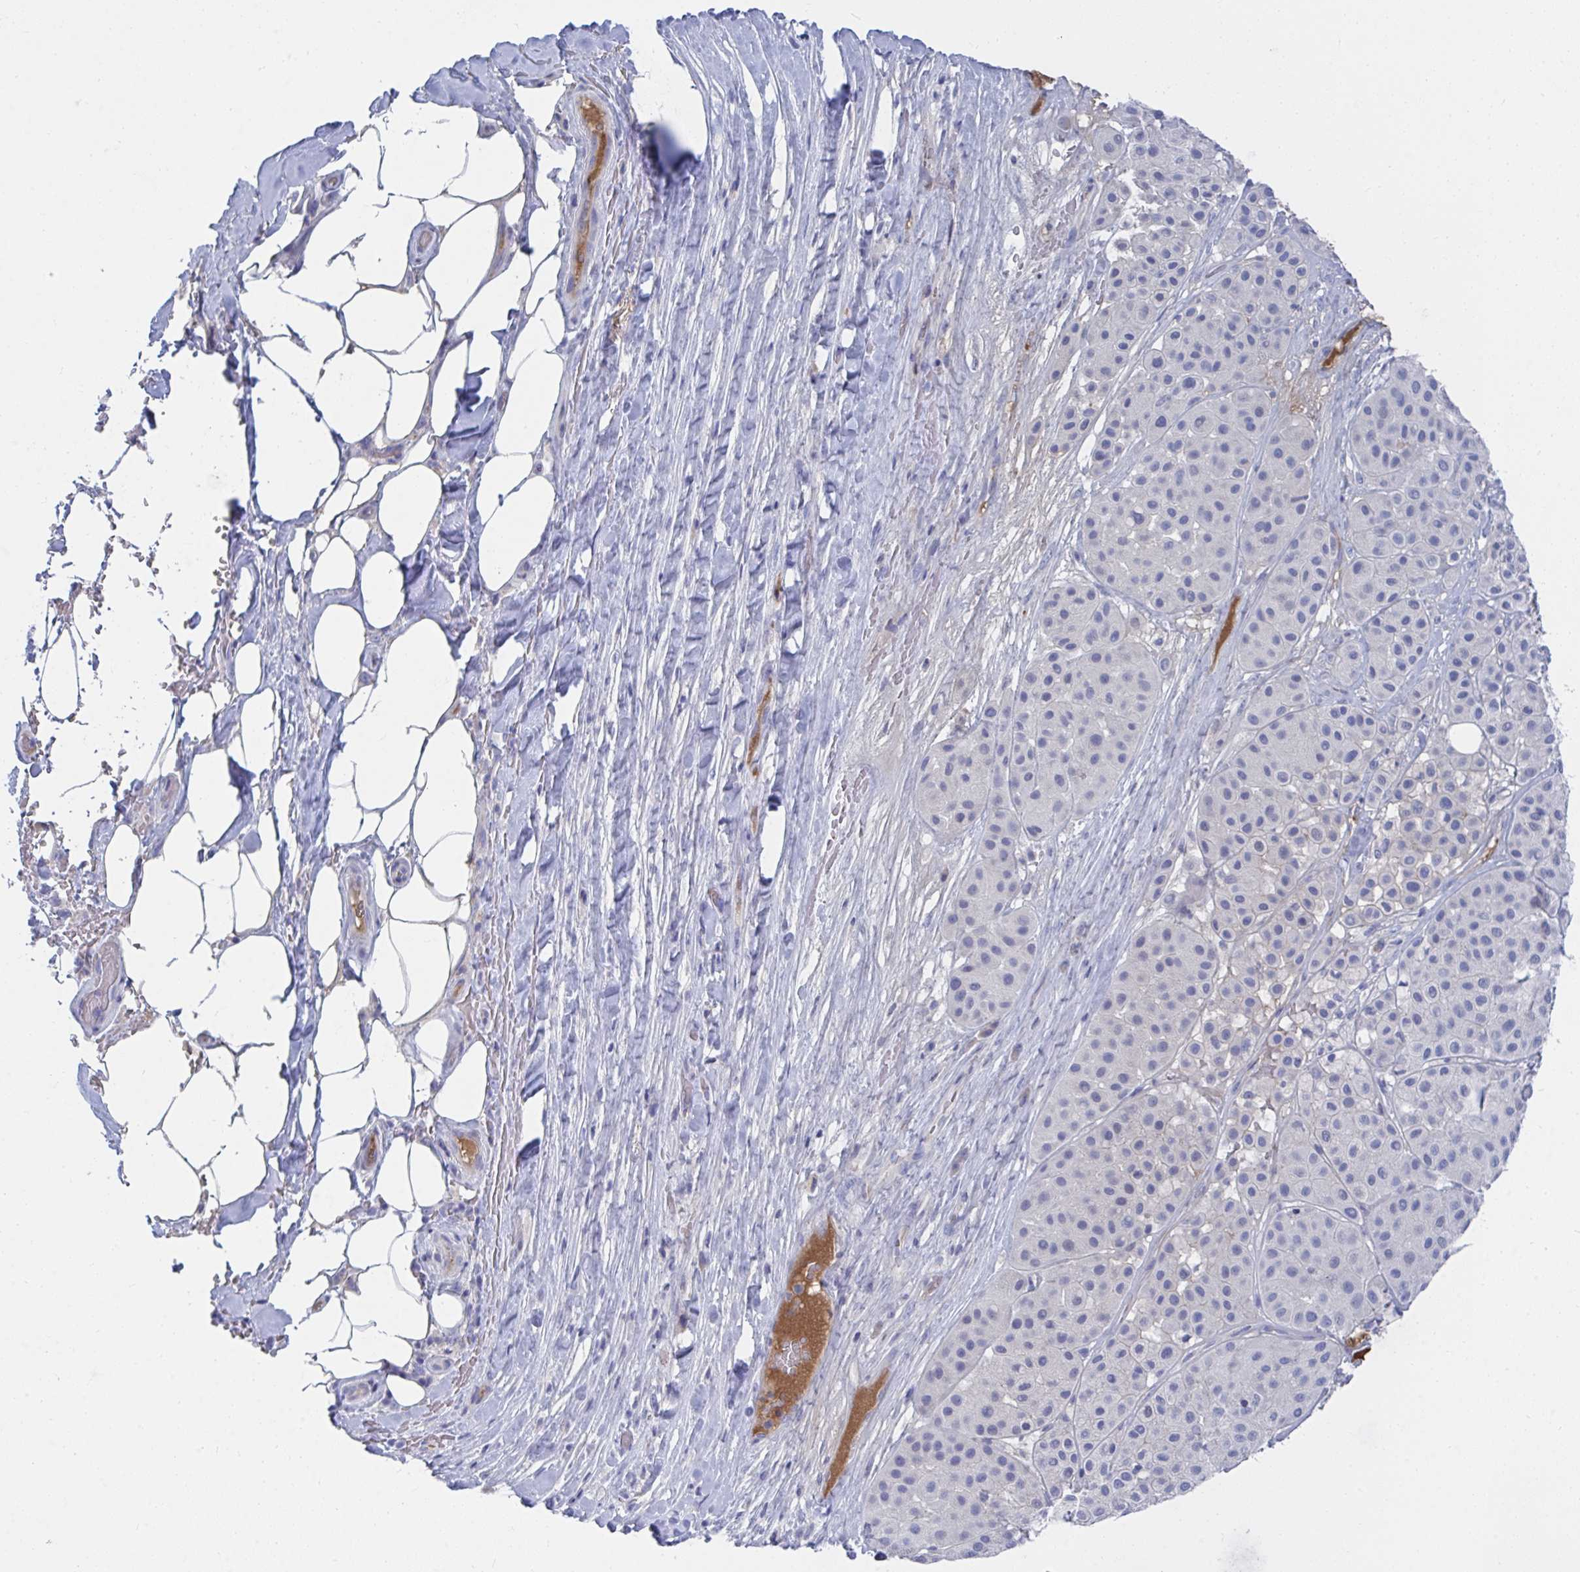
{"staining": {"intensity": "negative", "quantity": "none", "location": "none"}, "tissue": "melanoma", "cell_type": "Tumor cells", "image_type": "cancer", "snomed": [{"axis": "morphology", "description": "Malignant melanoma, Metastatic site"}, {"axis": "topography", "description": "Smooth muscle"}], "caption": "Tumor cells are negative for brown protein staining in melanoma.", "gene": "TNFAIP6", "patient": {"sex": "male", "age": 41}}